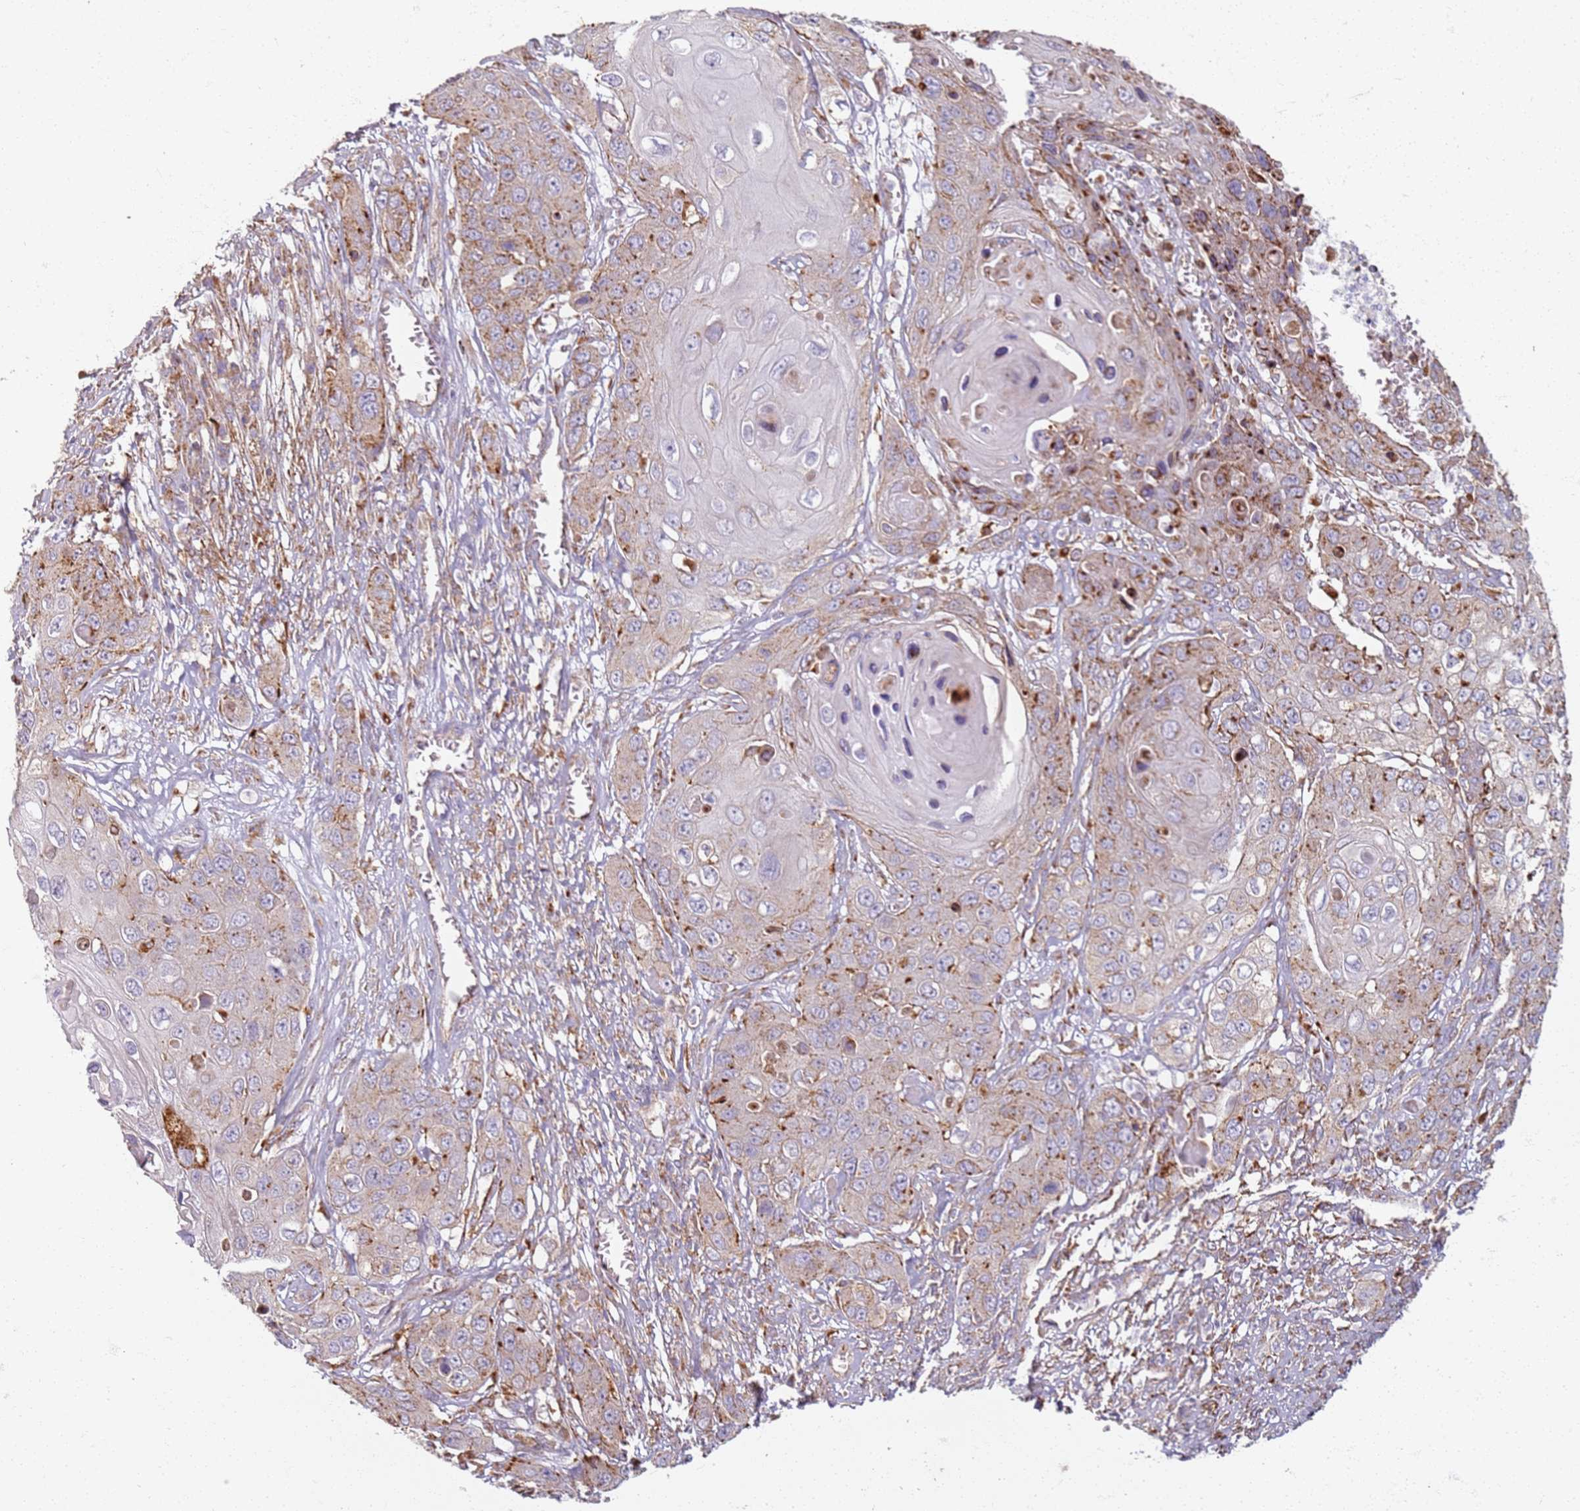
{"staining": {"intensity": "moderate", "quantity": "25%-75%", "location": "cytoplasmic/membranous"}, "tissue": "skin cancer", "cell_type": "Tumor cells", "image_type": "cancer", "snomed": [{"axis": "morphology", "description": "Squamous cell carcinoma, NOS"}, {"axis": "topography", "description": "Skin"}], "caption": "An image showing moderate cytoplasmic/membranous staining in about 25%-75% of tumor cells in skin cancer (squamous cell carcinoma), as visualized by brown immunohistochemical staining.", "gene": "PROKR2", "patient": {"sex": "male", "age": 55}}